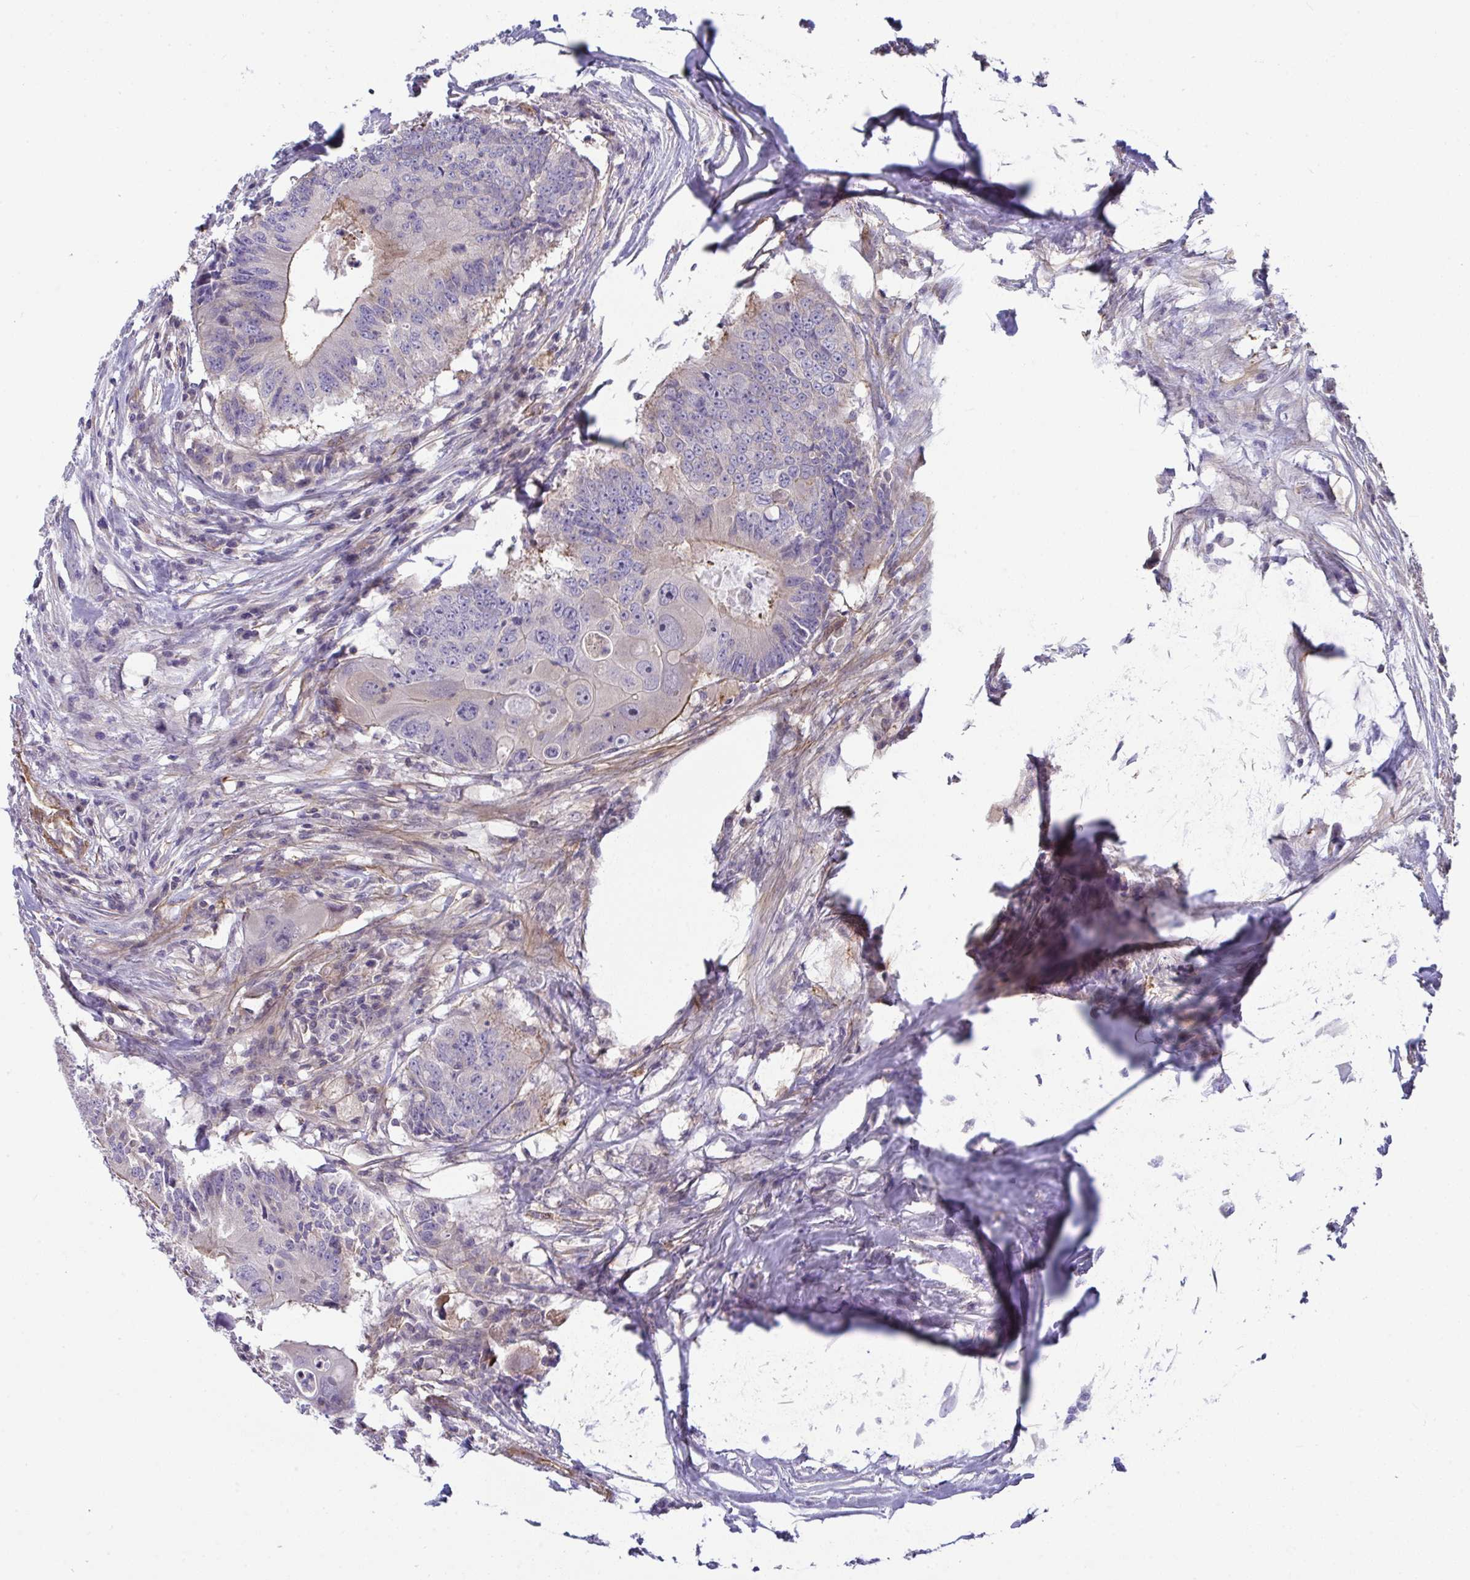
{"staining": {"intensity": "weak", "quantity": "<25%", "location": "cytoplasmic/membranous"}, "tissue": "colorectal cancer", "cell_type": "Tumor cells", "image_type": "cancer", "snomed": [{"axis": "morphology", "description": "Adenocarcinoma, NOS"}, {"axis": "topography", "description": "Colon"}], "caption": "This micrograph is of adenocarcinoma (colorectal) stained with immunohistochemistry to label a protein in brown with the nuclei are counter-stained blue. There is no positivity in tumor cells.", "gene": "MYL12A", "patient": {"sex": "male", "age": 71}}